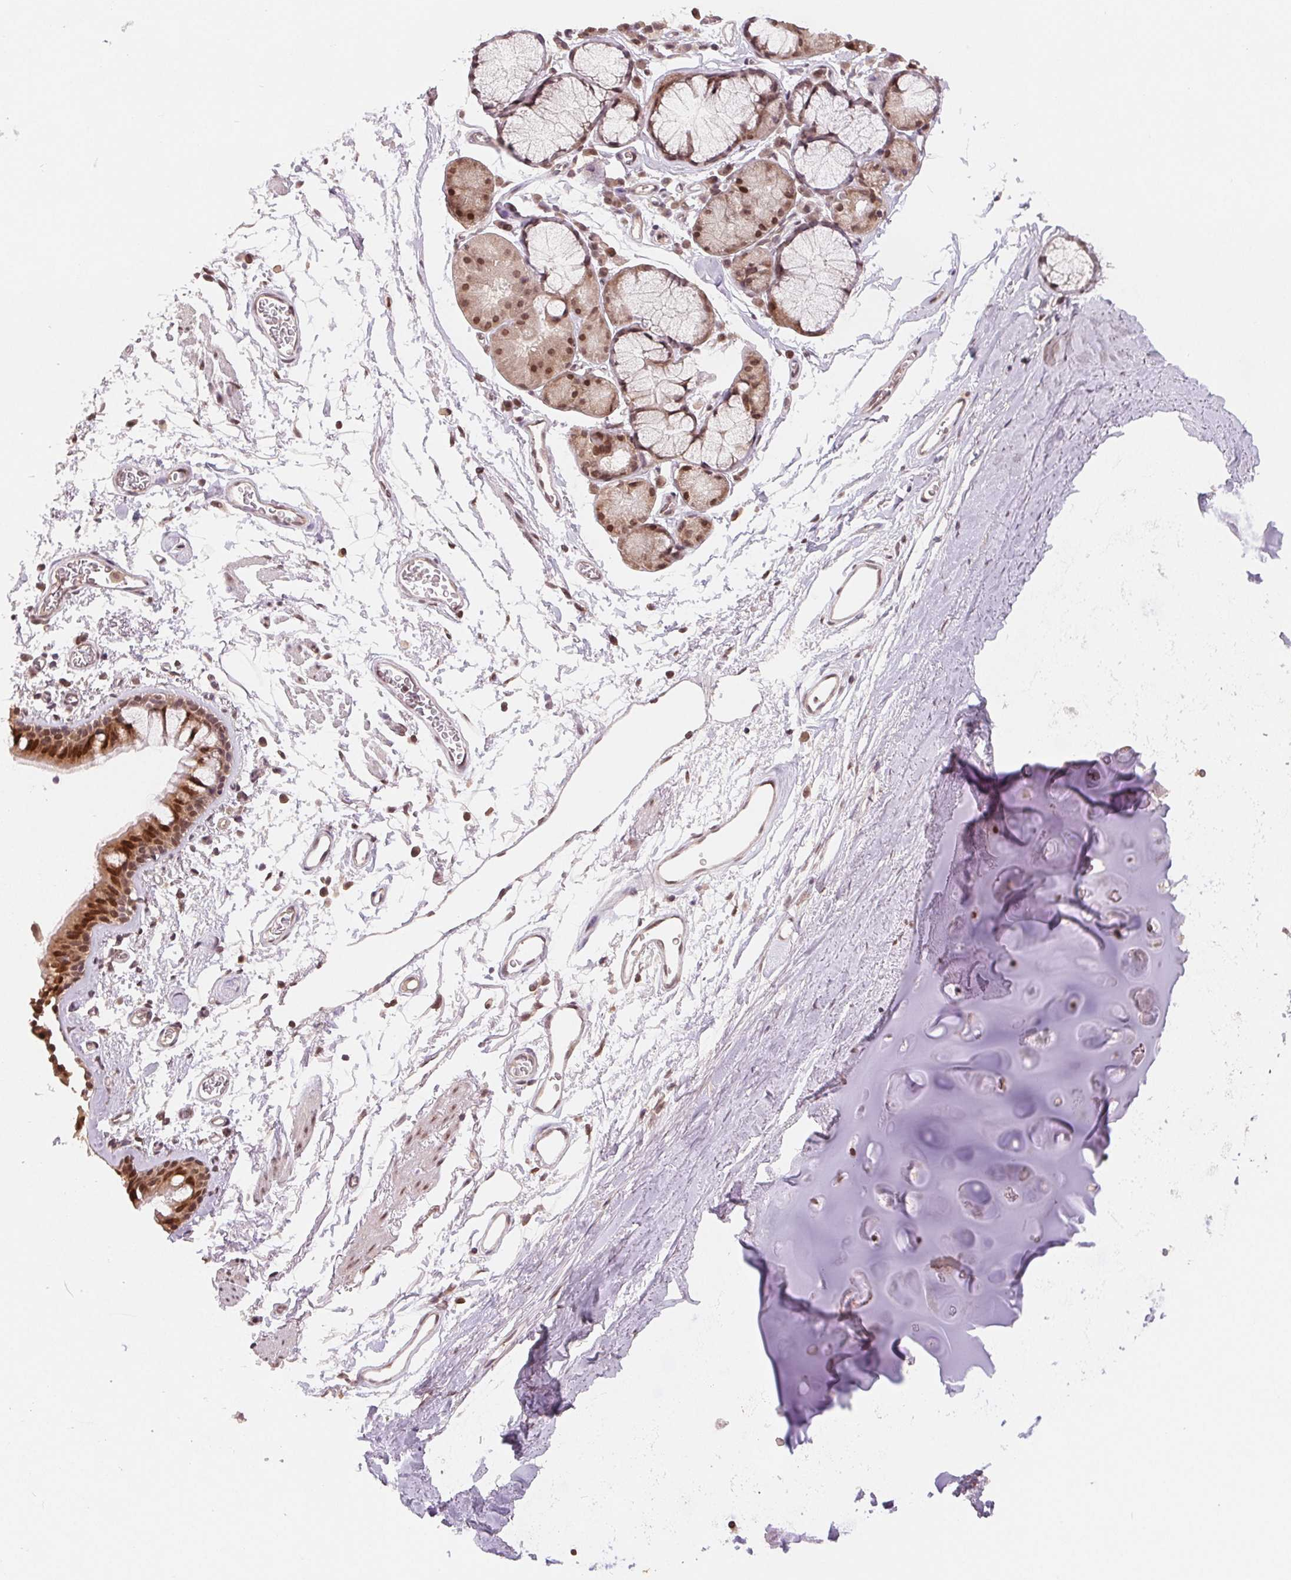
{"staining": {"intensity": "strong", "quantity": ">75%", "location": "cytoplasmic/membranous,nuclear"}, "tissue": "bronchus", "cell_type": "Respiratory epithelial cells", "image_type": "normal", "snomed": [{"axis": "morphology", "description": "Normal tissue, NOS"}, {"axis": "topography", "description": "Cartilage tissue"}, {"axis": "topography", "description": "Bronchus"}], "caption": "Immunohistochemical staining of benign human bronchus displays strong cytoplasmic/membranous,nuclear protein positivity in about >75% of respiratory epithelial cells. The protein is stained brown, and the nuclei are stained in blue (DAB IHC with brightfield microscopy, high magnification).", "gene": "HMGN3", "patient": {"sex": "female", "age": 79}}